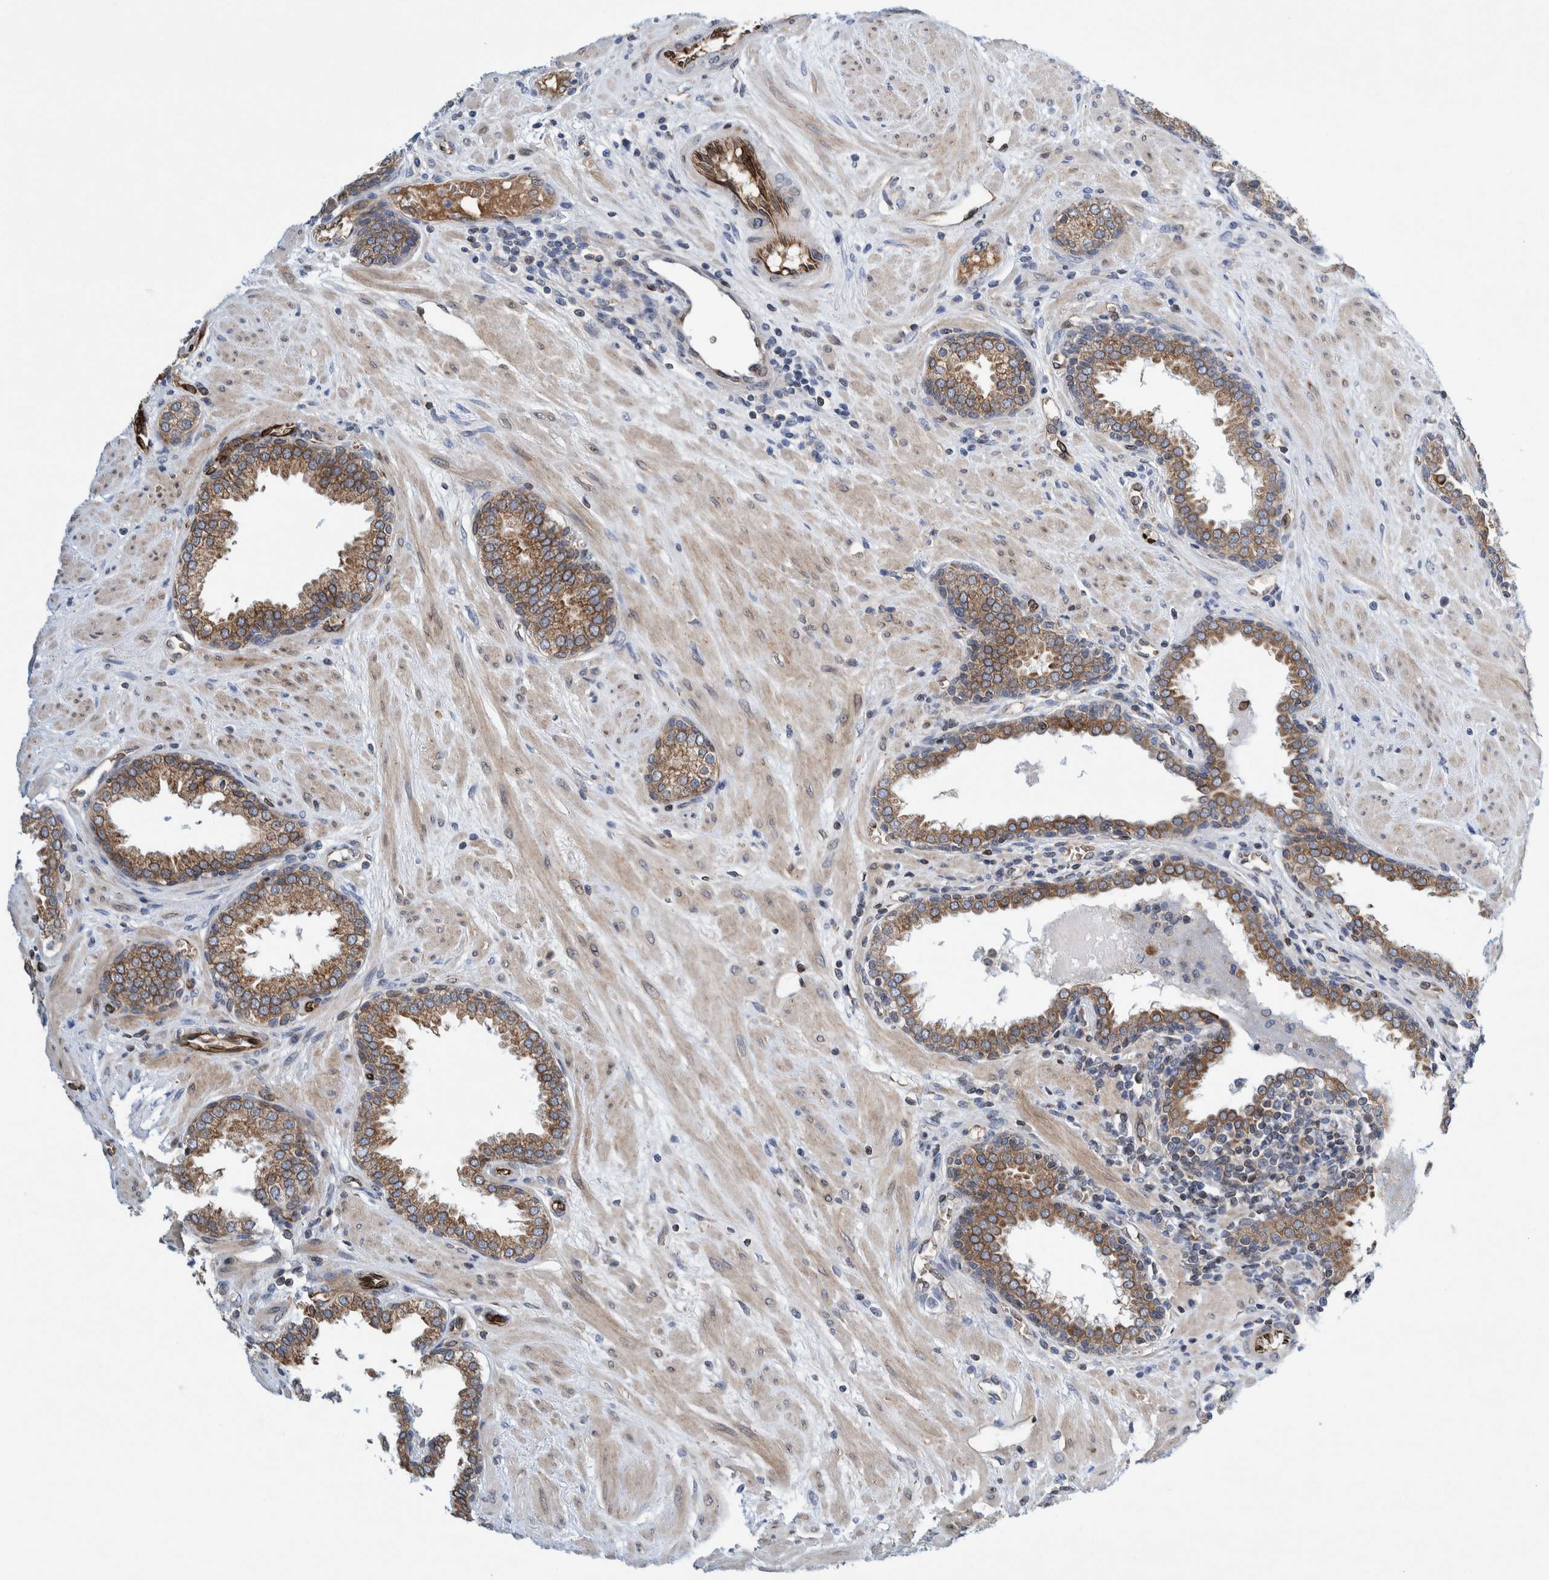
{"staining": {"intensity": "moderate", "quantity": ">75%", "location": "cytoplasmic/membranous"}, "tissue": "prostate", "cell_type": "Glandular cells", "image_type": "normal", "snomed": [{"axis": "morphology", "description": "Normal tissue, NOS"}, {"axis": "topography", "description": "Prostate"}], "caption": "IHC histopathology image of benign prostate: human prostate stained using immunohistochemistry reveals medium levels of moderate protein expression localized specifically in the cytoplasmic/membranous of glandular cells, appearing as a cytoplasmic/membranous brown color.", "gene": "THEM6", "patient": {"sex": "male", "age": 51}}